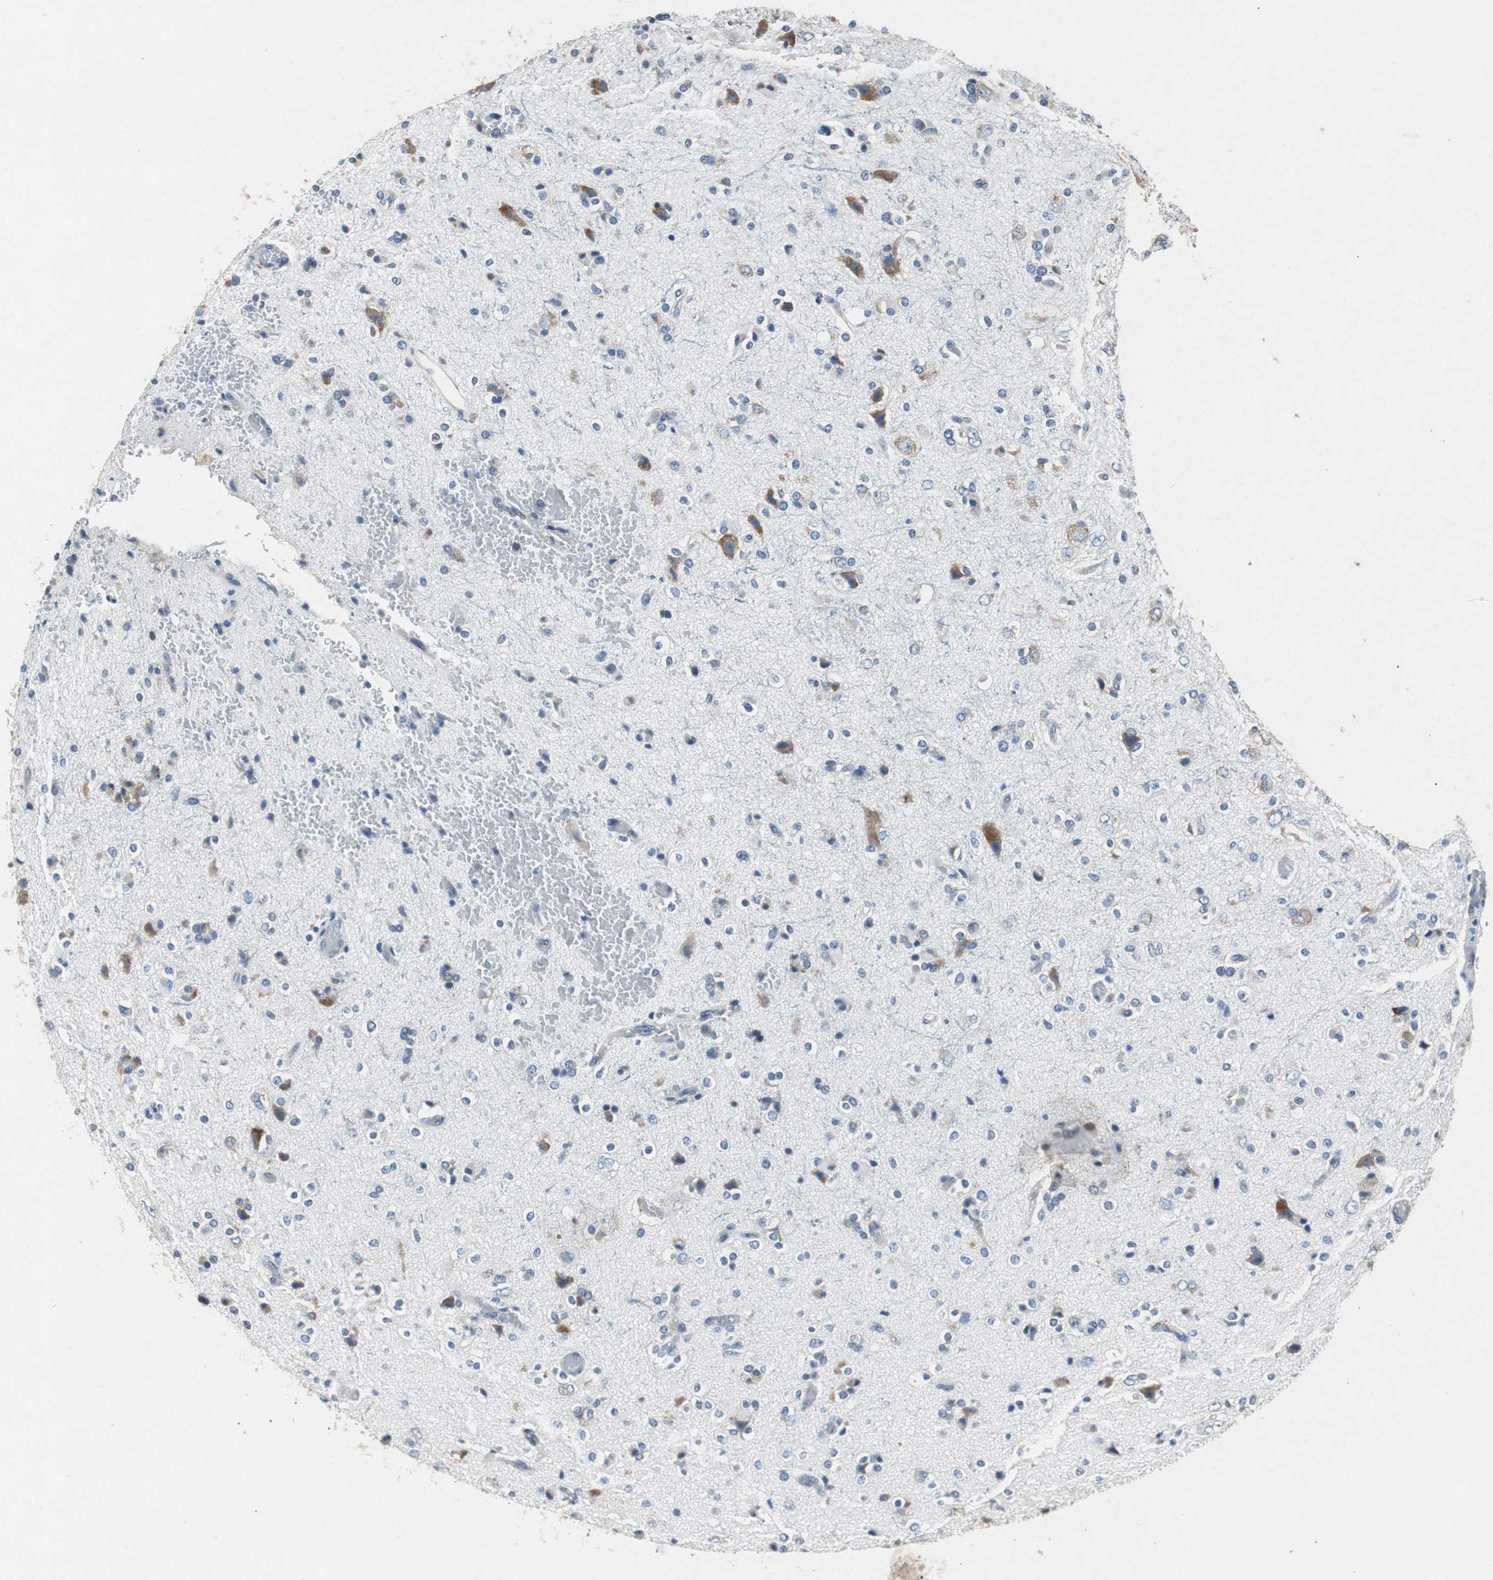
{"staining": {"intensity": "moderate", "quantity": "<25%", "location": "cytoplasmic/membranous"}, "tissue": "glioma", "cell_type": "Tumor cells", "image_type": "cancer", "snomed": [{"axis": "morphology", "description": "Glioma, malignant, High grade"}, {"axis": "topography", "description": "Brain"}], "caption": "High-grade glioma (malignant) stained for a protein (brown) reveals moderate cytoplasmic/membranous positive staining in approximately <25% of tumor cells.", "gene": "RPL35", "patient": {"sex": "male", "age": 47}}